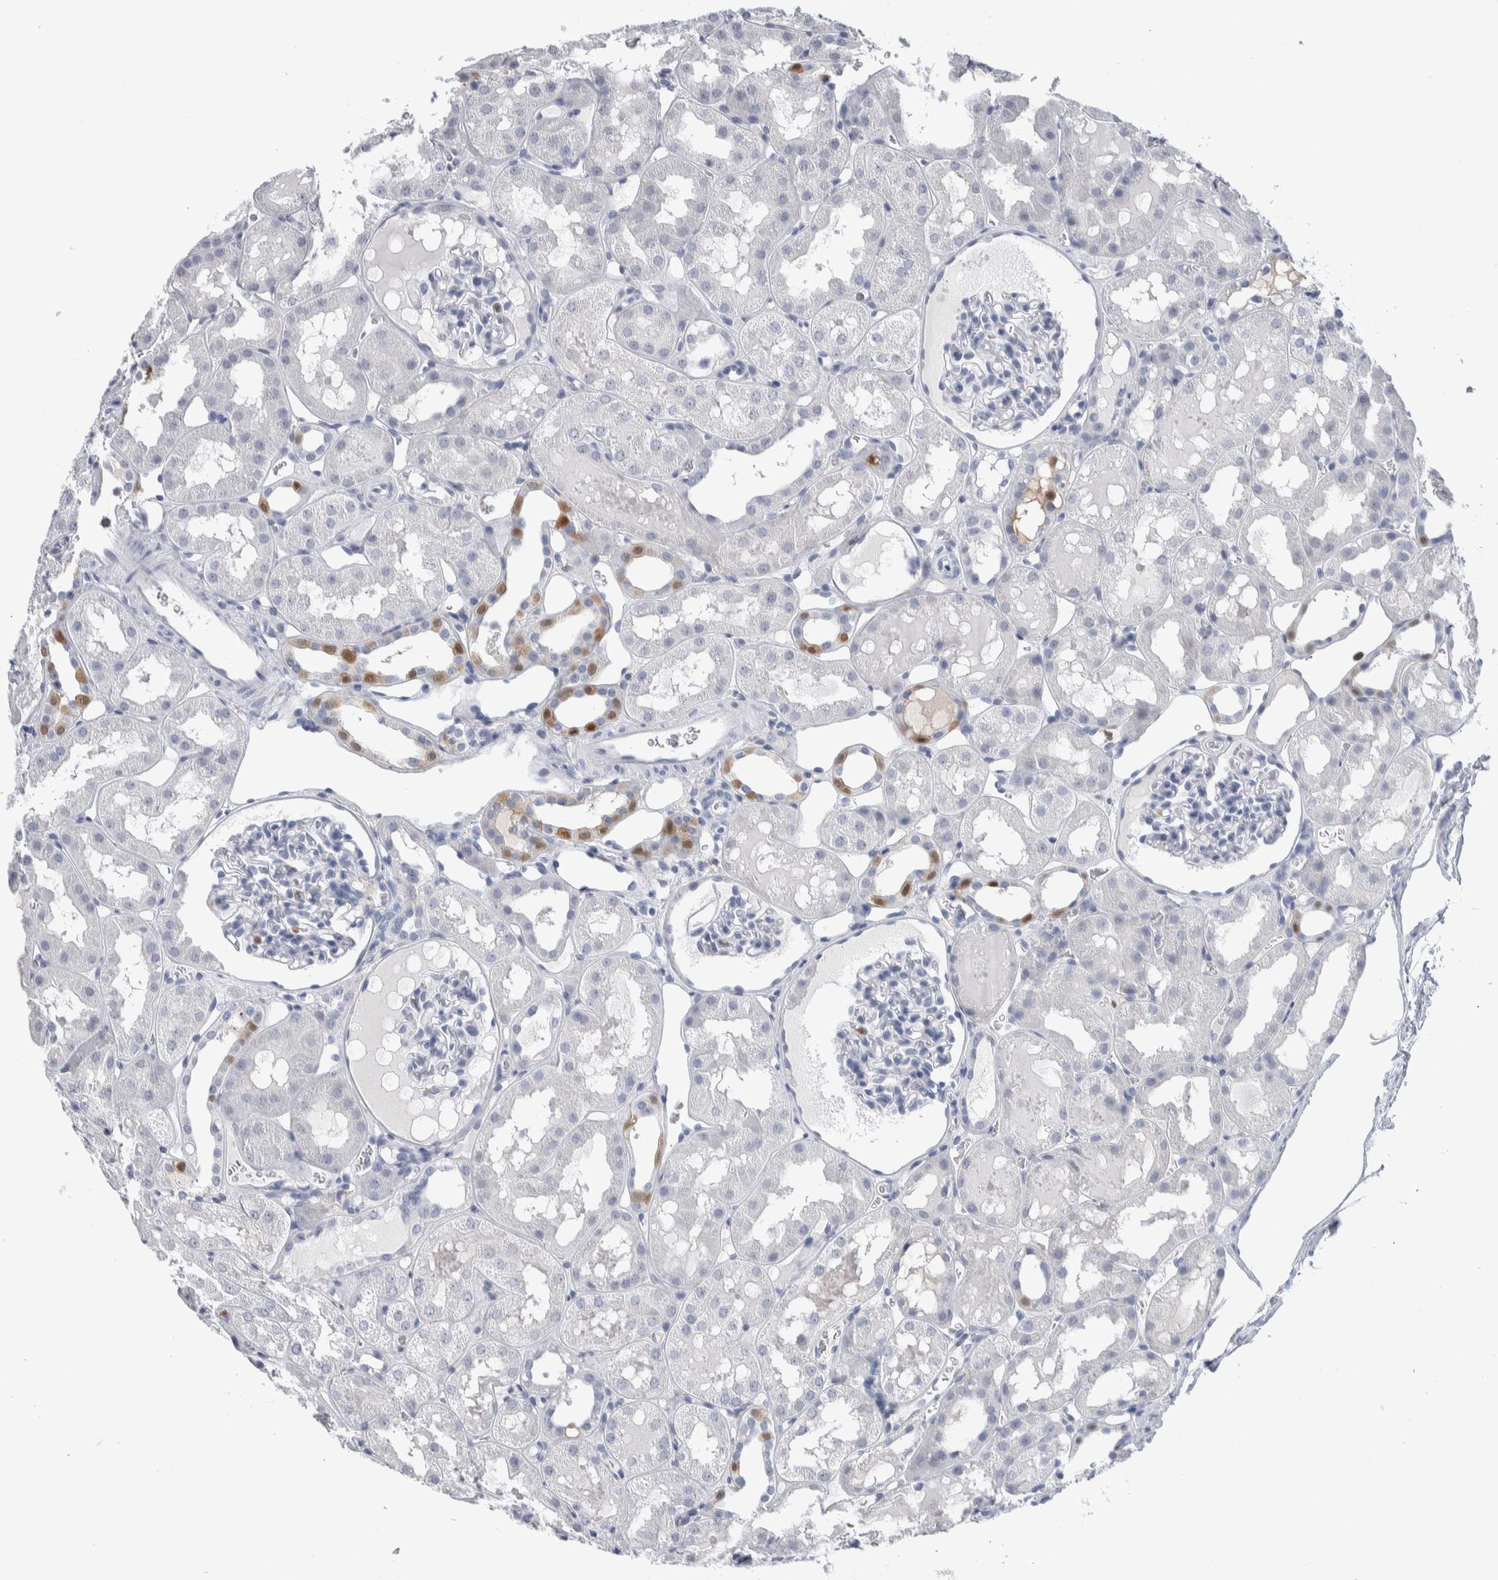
{"staining": {"intensity": "negative", "quantity": "none", "location": "none"}, "tissue": "kidney", "cell_type": "Cells in glomeruli", "image_type": "normal", "snomed": [{"axis": "morphology", "description": "Normal tissue, NOS"}, {"axis": "topography", "description": "Kidney"}, {"axis": "topography", "description": "Urinary bladder"}], "caption": "The micrograph exhibits no staining of cells in glomeruli in normal kidney.", "gene": "LURAP1L", "patient": {"sex": "male", "age": 16}}